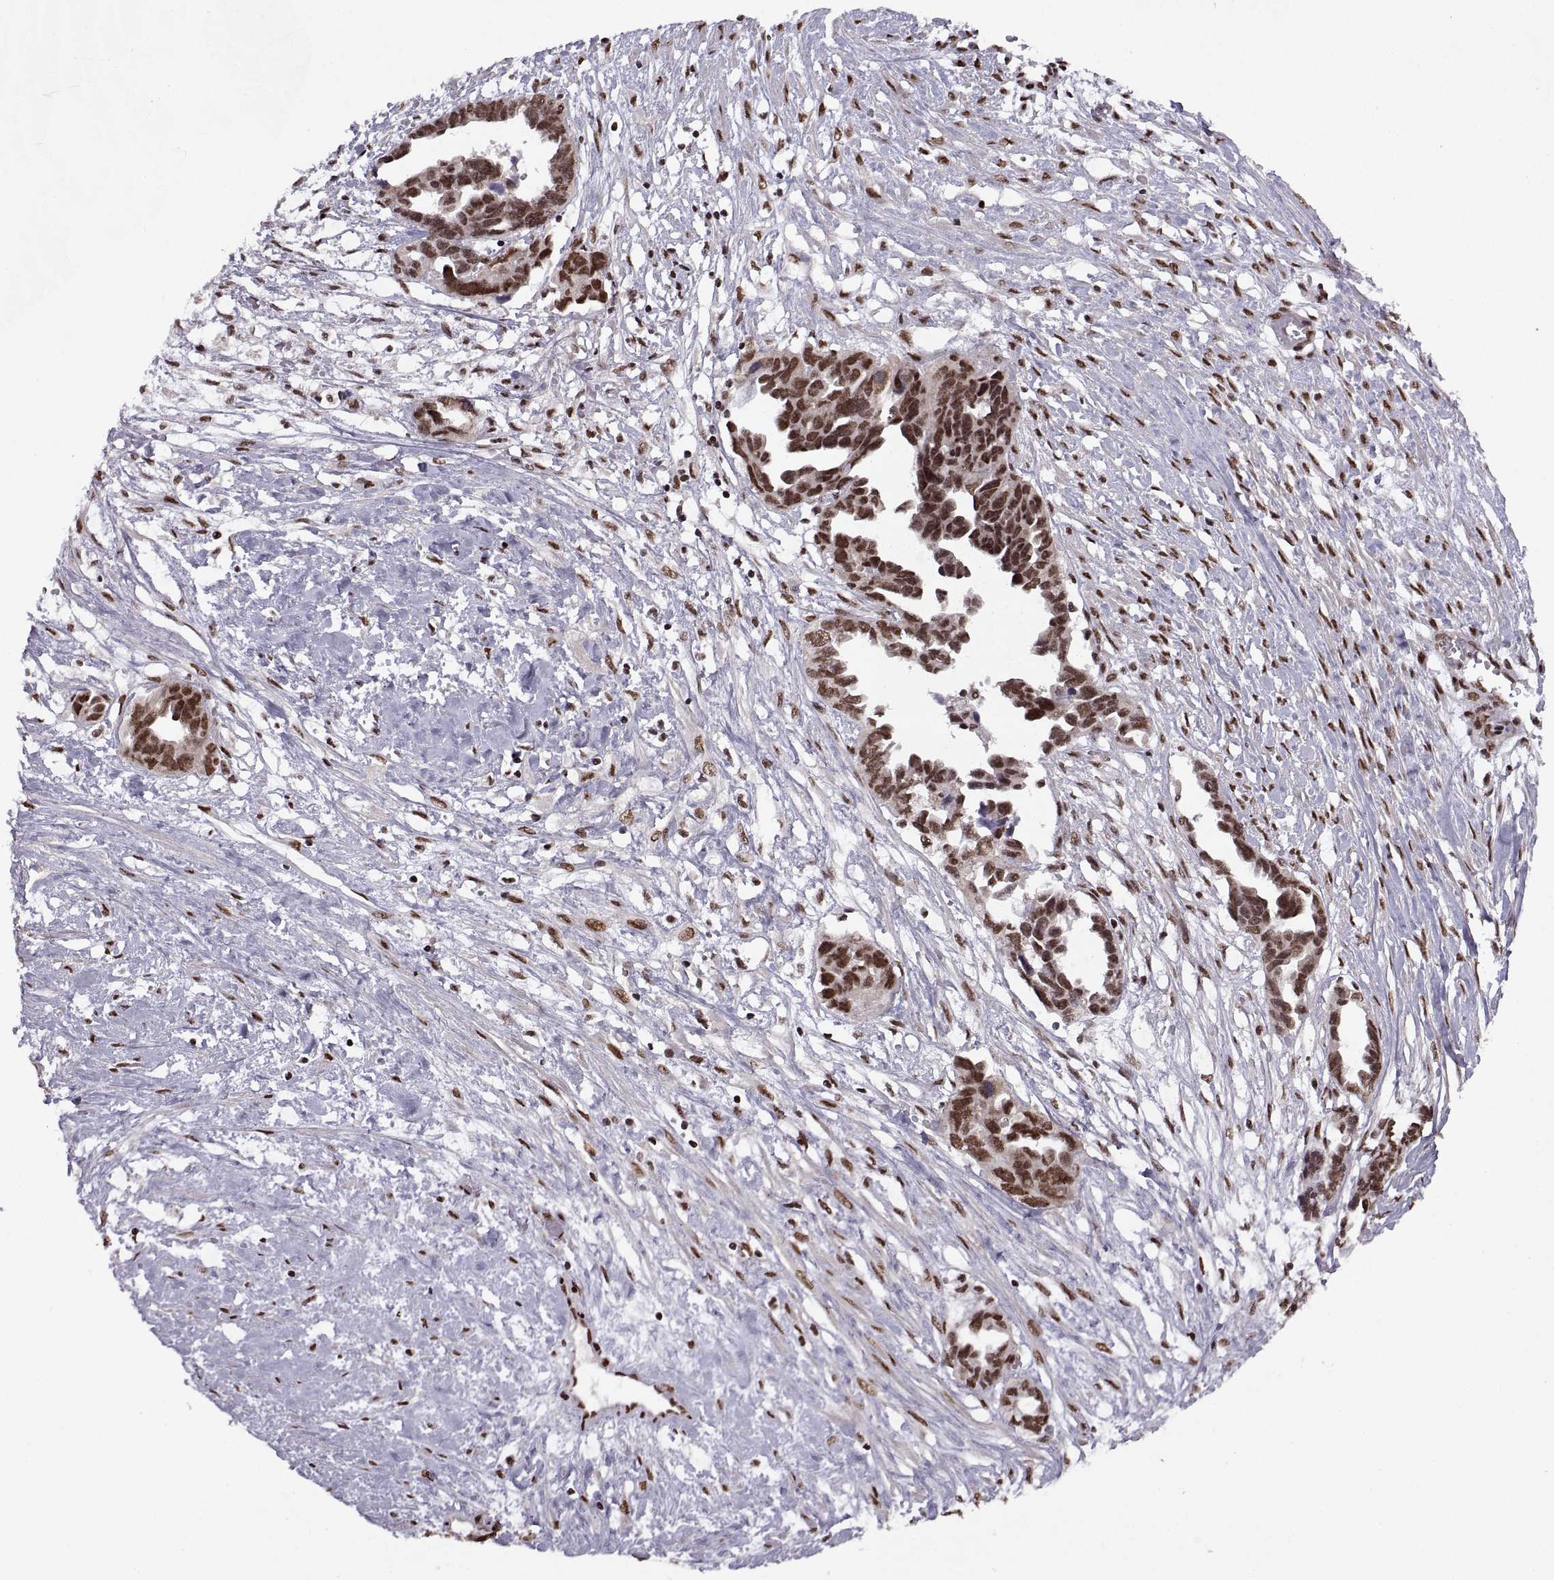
{"staining": {"intensity": "strong", "quantity": ">75%", "location": "nuclear"}, "tissue": "ovarian cancer", "cell_type": "Tumor cells", "image_type": "cancer", "snomed": [{"axis": "morphology", "description": "Cystadenocarcinoma, serous, NOS"}, {"axis": "topography", "description": "Ovary"}], "caption": "Ovarian cancer stained with a brown dye reveals strong nuclear positive staining in about >75% of tumor cells.", "gene": "MT1E", "patient": {"sex": "female", "age": 69}}